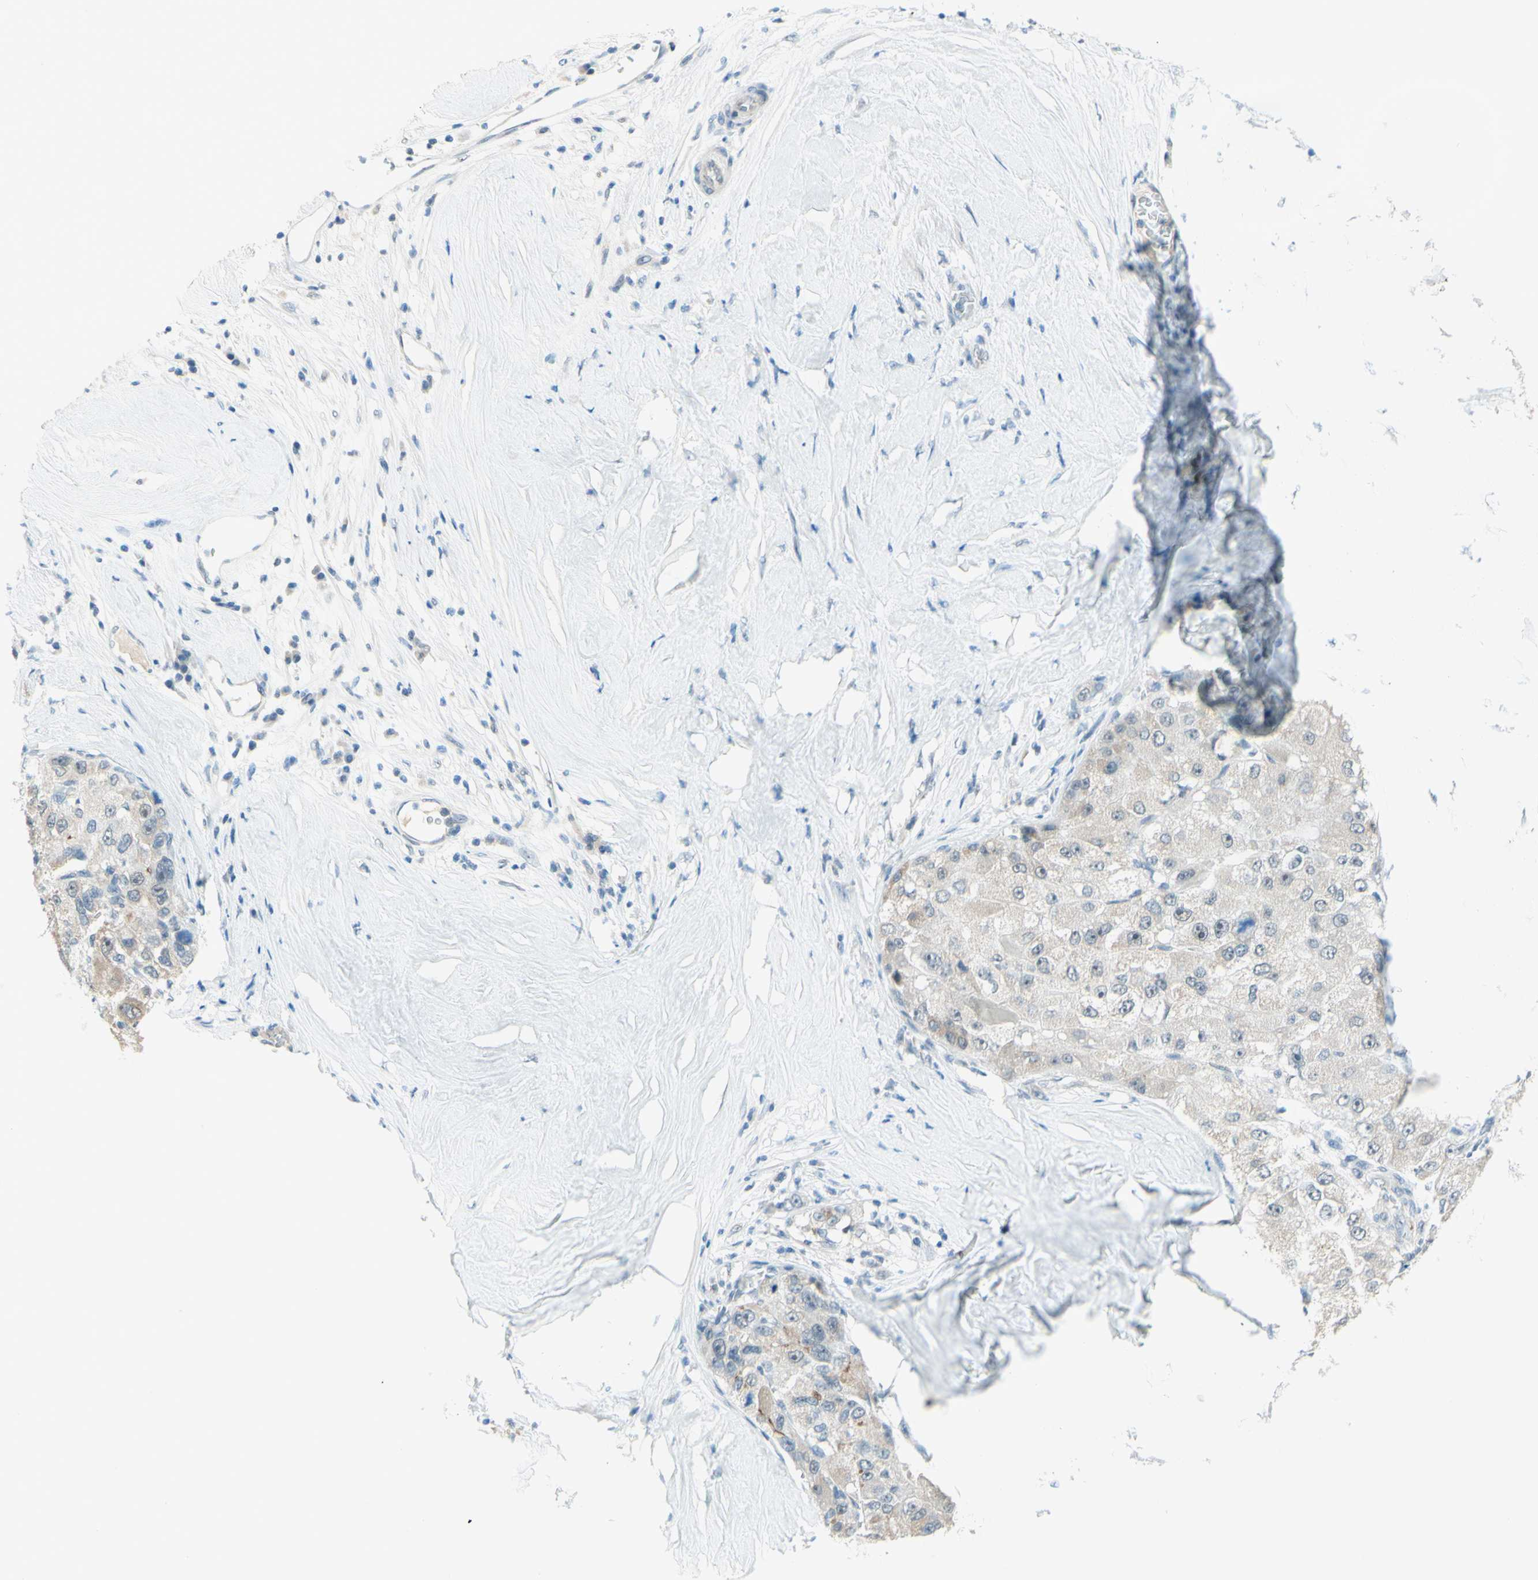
{"staining": {"intensity": "weak", "quantity": "<25%", "location": "cytoplasmic/membranous,nuclear"}, "tissue": "liver cancer", "cell_type": "Tumor cells", "image_type": "cancer", "snomed": [{"axis": "morphology", "description": "Carcinoma, Hepatocellular, NOS"}, {"axis": "topography", "description": "Liver"}], "caption": "IHC image of neoplastic tissue: human liver cancer stained with DAB (3,3'-diaminobenzidine) exhibits no significant protein positivity in tumor cells.", "gene": "JPH1", "patient": {"sex": "male", "age": 80}}